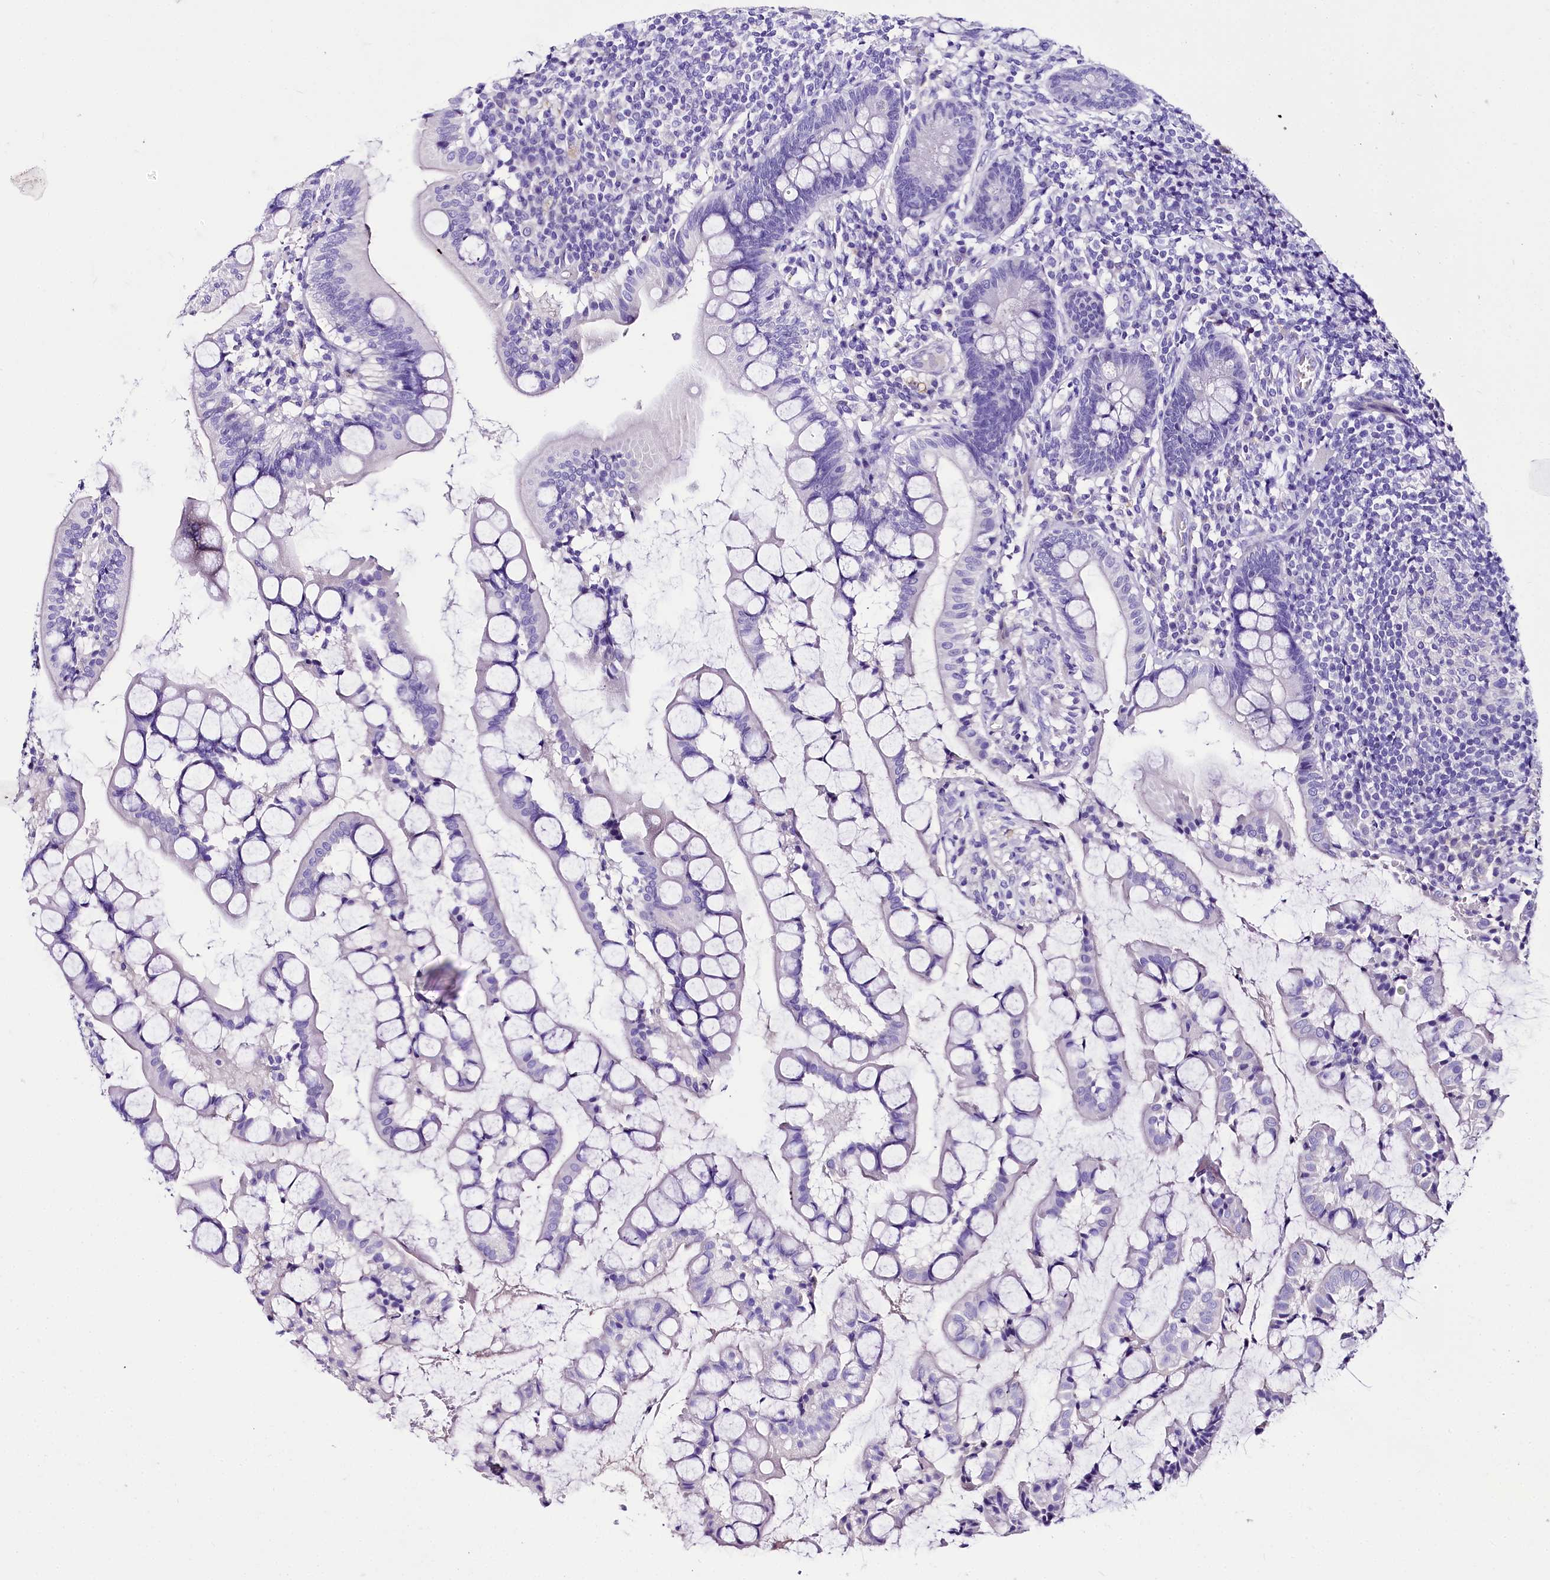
{"staining": {"intensity": "negative", "quantity": "none", "location": "none"}, "tissue": "small intestine", "cell_type": "Glandular cells", "image_type": "normal", "snomed": [{"axis": "morphology", "description": "Normal tissue, NOS"}, {"axis": "topography", "description": "Small intestine"}], "caption": "IHC histopathology image of benign human small intestine stained for a protein (brown), which reveals no staining in glandular cells.", "gene": "A2ML1", "patient": {"sex": "male", "age": 52}}